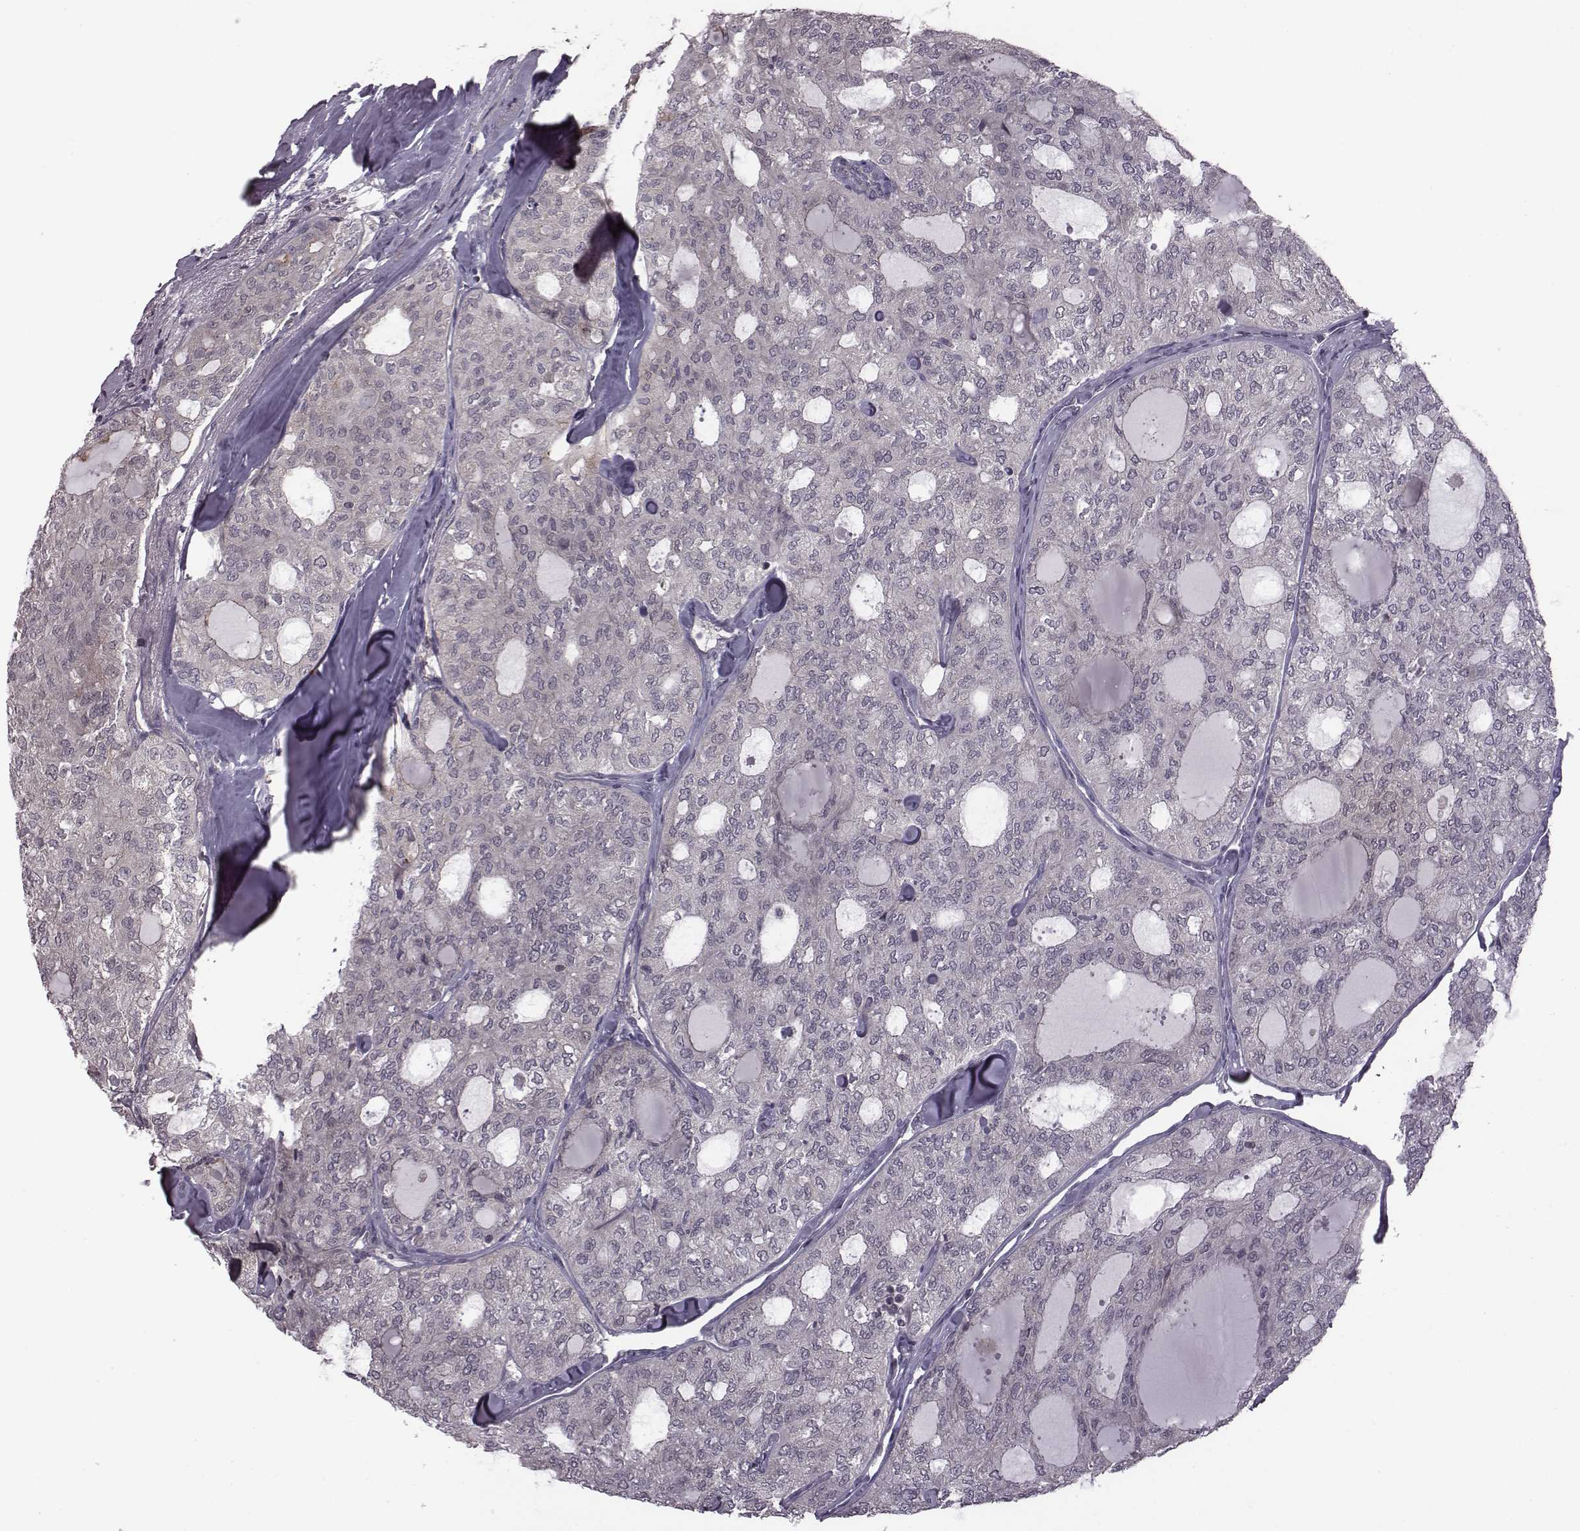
{"staining": {"intensity": "weak", "quantity": "25%-75%", "location": "cytoplasmic/membranous"}, "tissue": "thyroid cancer", "cell_type": "Tumor cells", "image_type": "cancer", "snomed": [{"axis": "morphology", "description": "Follicular adenoma carcinoma, NOS"}, {"axis": "topography", "description": "Thyroid gland"}], "caption": "An image of human thyroid cancer stained for a protein reveals weak cytoplasmic/membranous brown staining in tumor cells.", "gene": "BICDL1", "patient": {"sex": "male", "age": 75}}